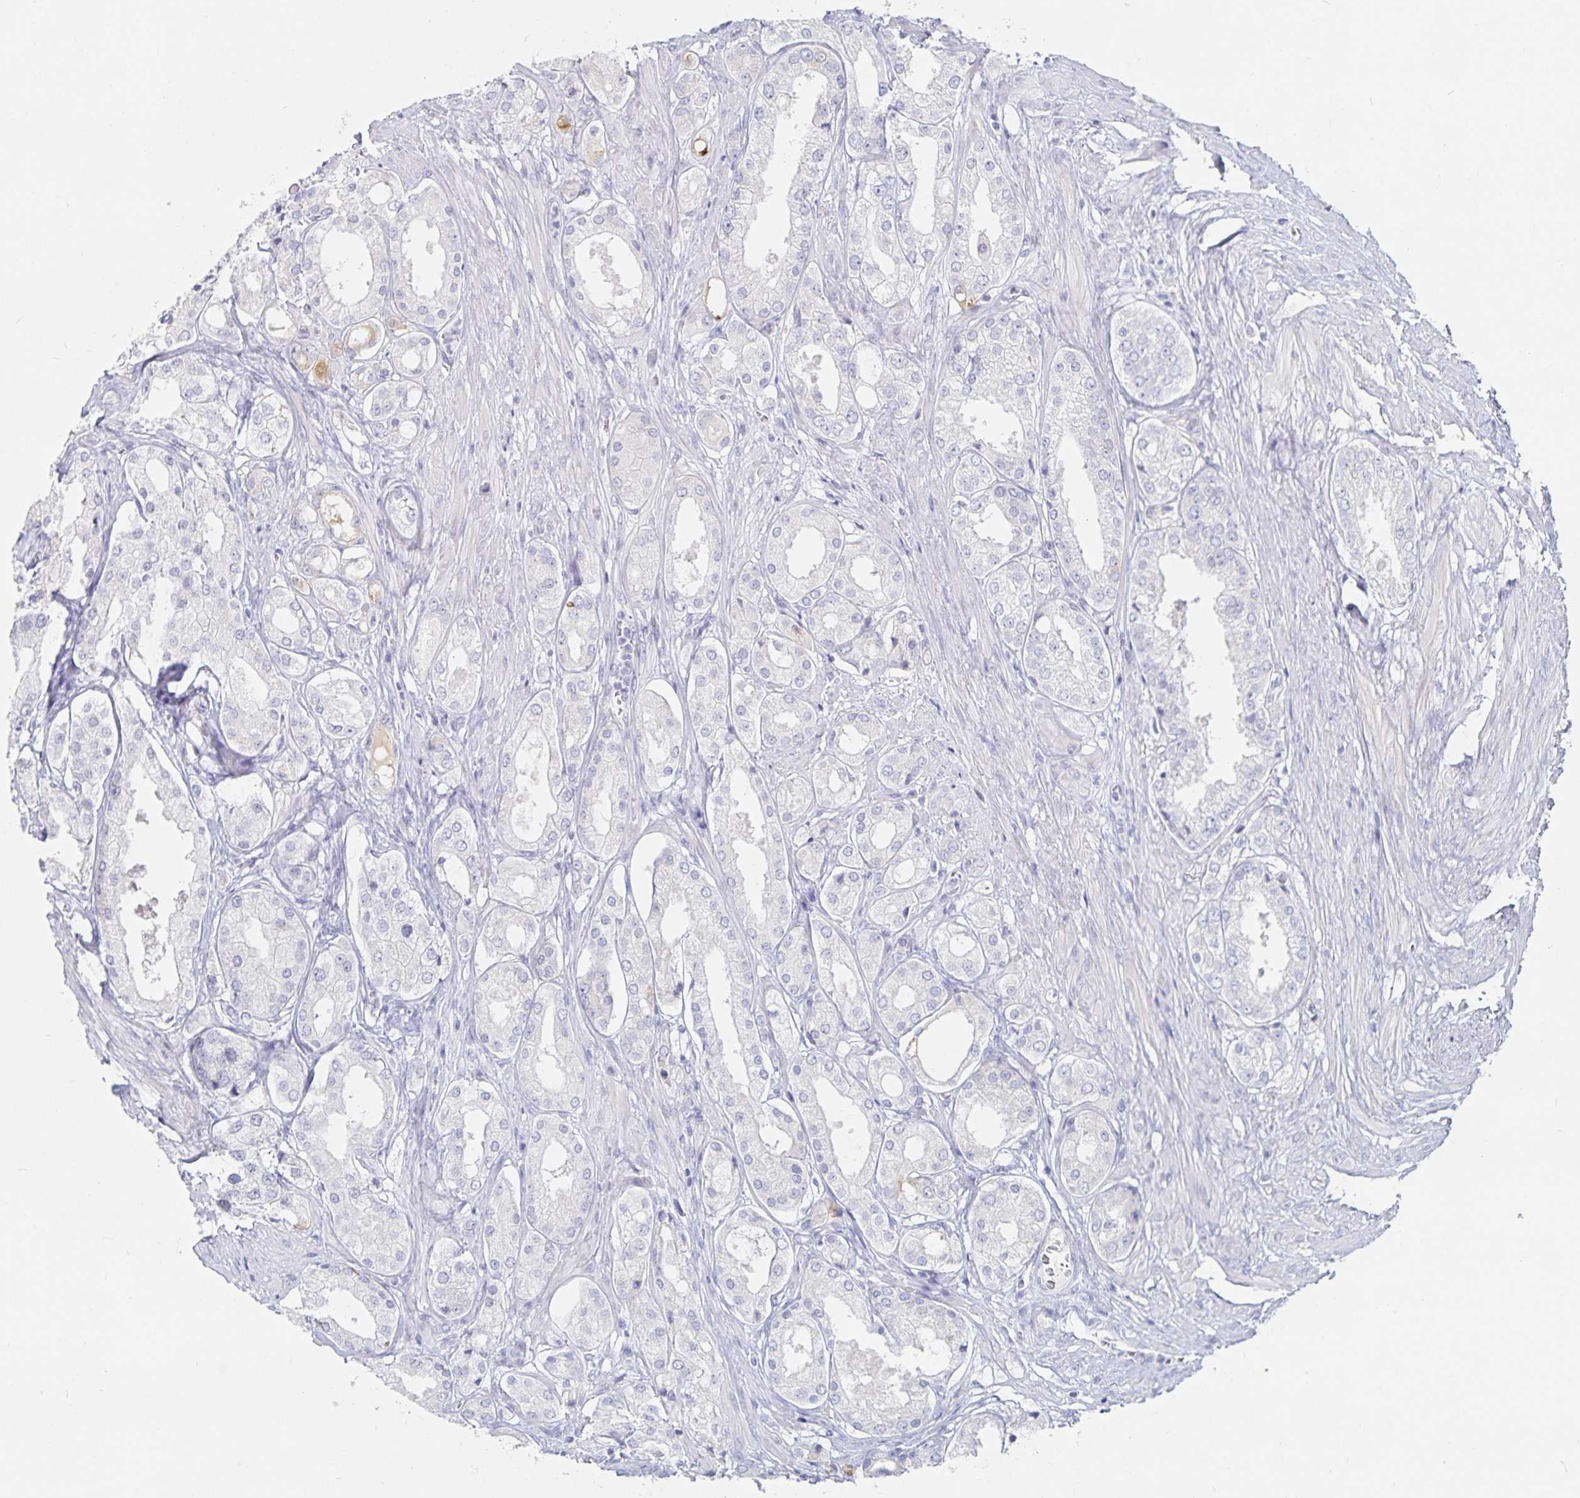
{"staining": {"intensity": "negative", "quantity": "none", "location": "none"}, "tissue": "prostate cancer", "cell_type": "Tumor cells", "image_type": "cancer", "snomed": [{"axis": "morphology", "description": "Adenocarcinoma, Low grade"}, {"axis": "topography", "description": "Prostate"}], "caption": "A high-resolution histopathology image shows immunohistochemistry staining of prostate cancer (low-grade adenocarcinoma), which exhibits no significant positivity in tumor cells.", "gene": "SFTPA1", "patient": {"sex": "male", "age": 68}}